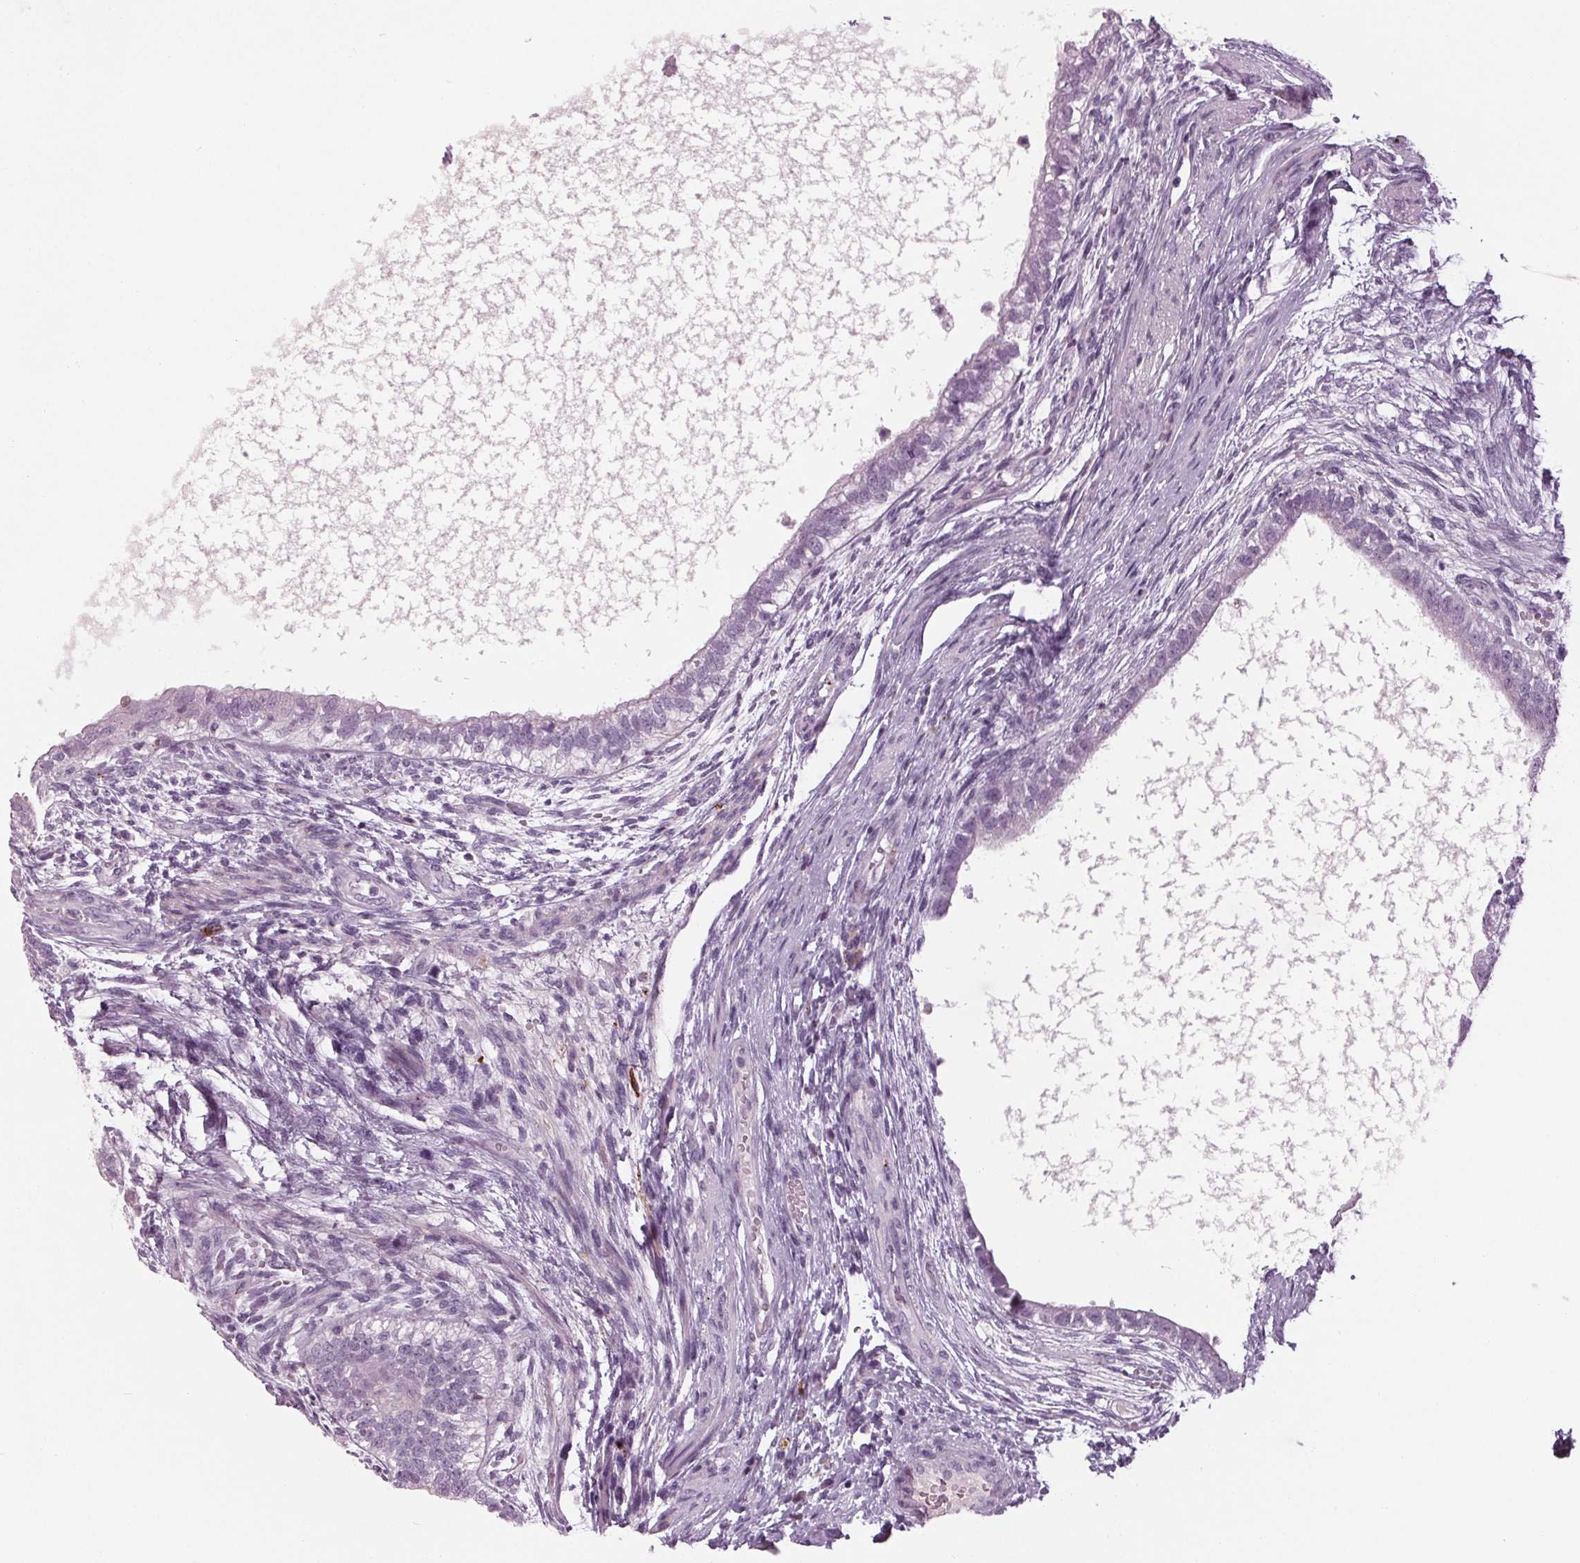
{"staining": {"intensity": "negative", "quantity": "none", "location": "none"}, "tissue": "testis cancer", "cell_type": "Tumor cells", "image_type": "cancer", "snomed": [{"axis": "morphology", "description": "Carcinoma, Embryonal, NOS"}, {"axis": "topography", "description": "Testis"}], "caption": "Tumor cells are negative for protein expression in human testis cancer (embryonal carcinoma). The staining is performed using DAB brown chromogen with nuclei counter-stained in using hematoxylin.", "gene": "CYP3A43", "patient": {"sex": "male", "age": 26}}